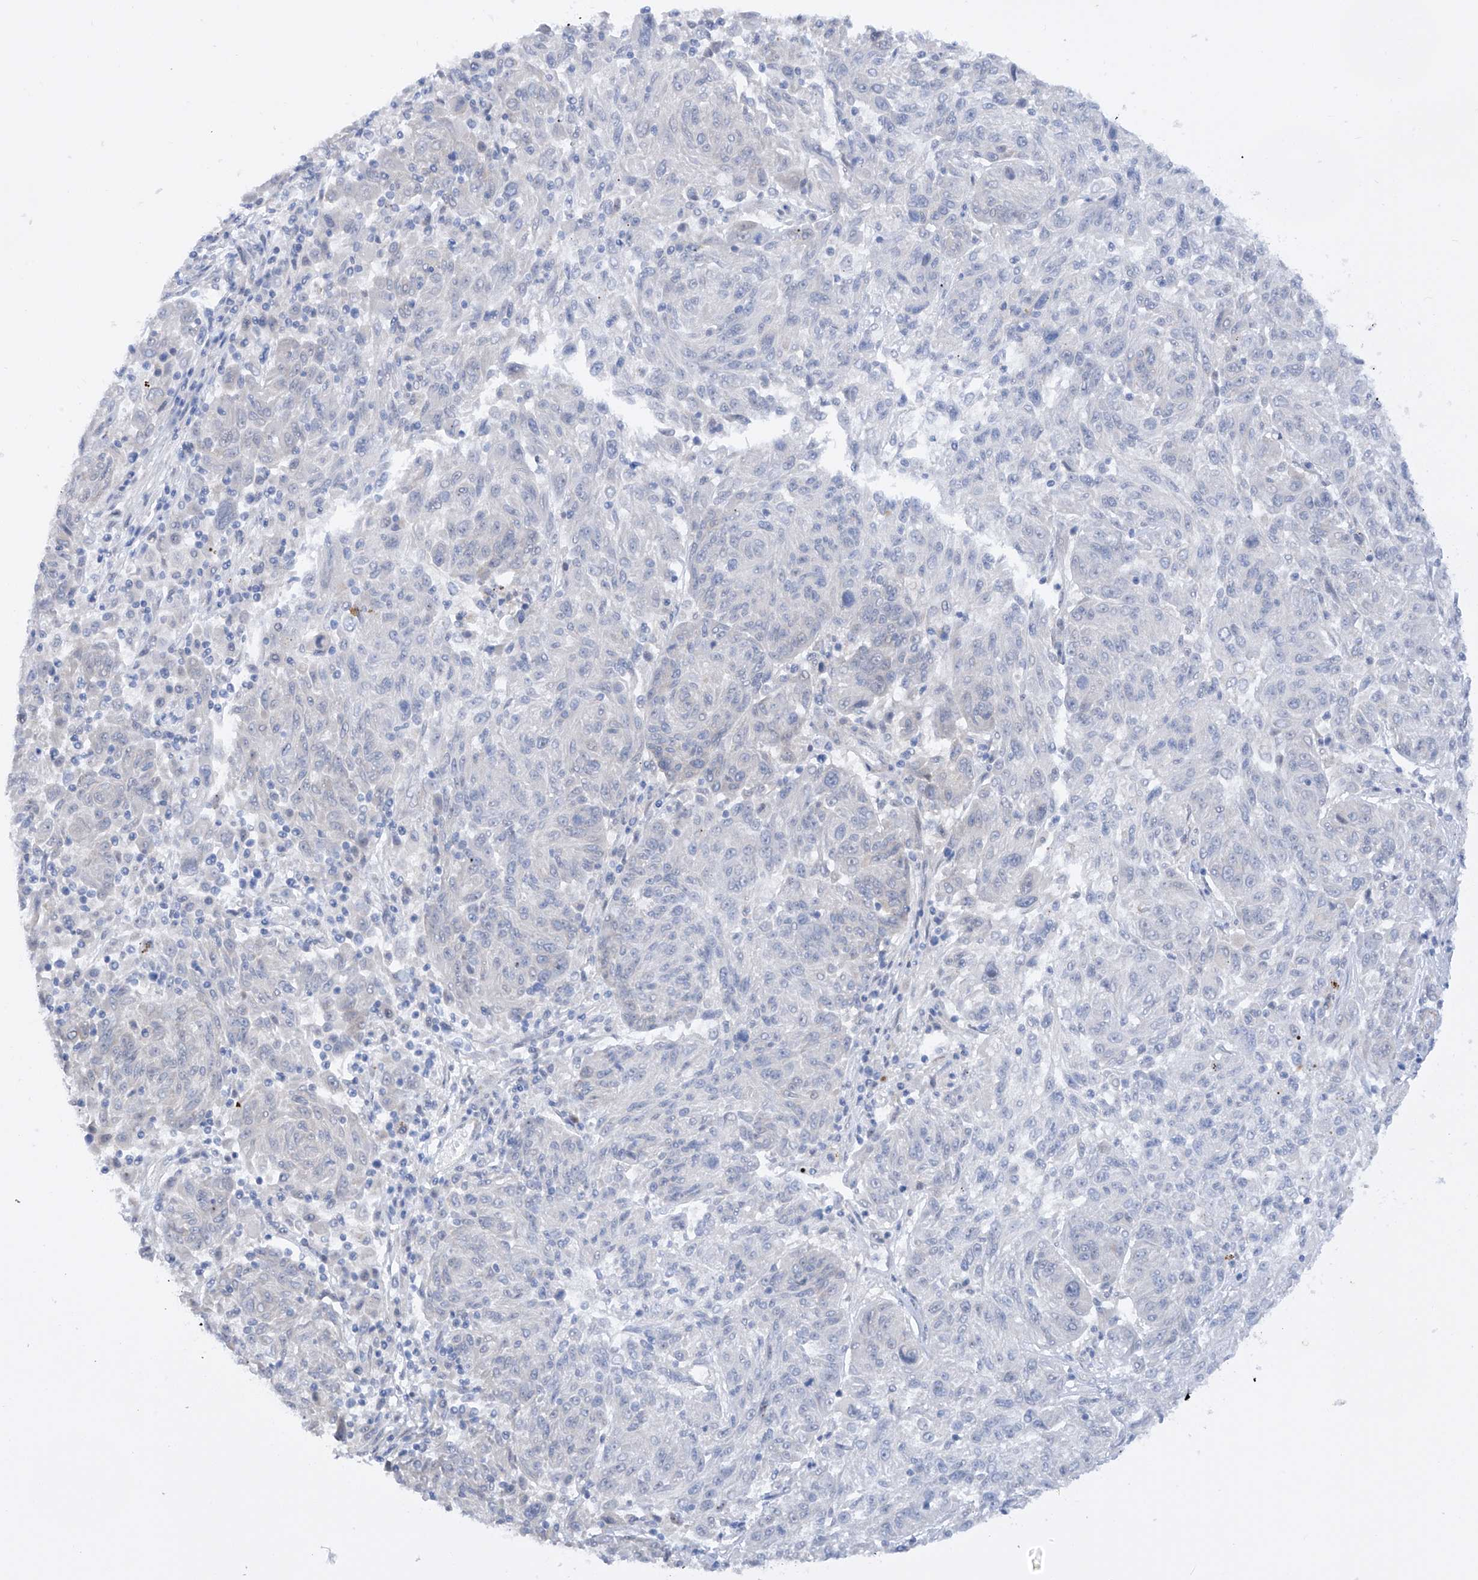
{"staining": {"intensity": "negative", "quantity": "none", "location": "none"}, "tissue": "melanoma", "cell_type": "Tumor cells", "image_type": "cancer", "snomed": [{"axis": "morphology", "description": "Malignant melanoma, NOS"}, {"axis": "topography", "description": "Skin"}], "caption": "Human malignant melanoma stained for a protein using immunohistochemistry (IHC) exhibits no expression in tumor cells.", "gene": "ZNF490", "patient": {"sex": "male", "age": 53}}